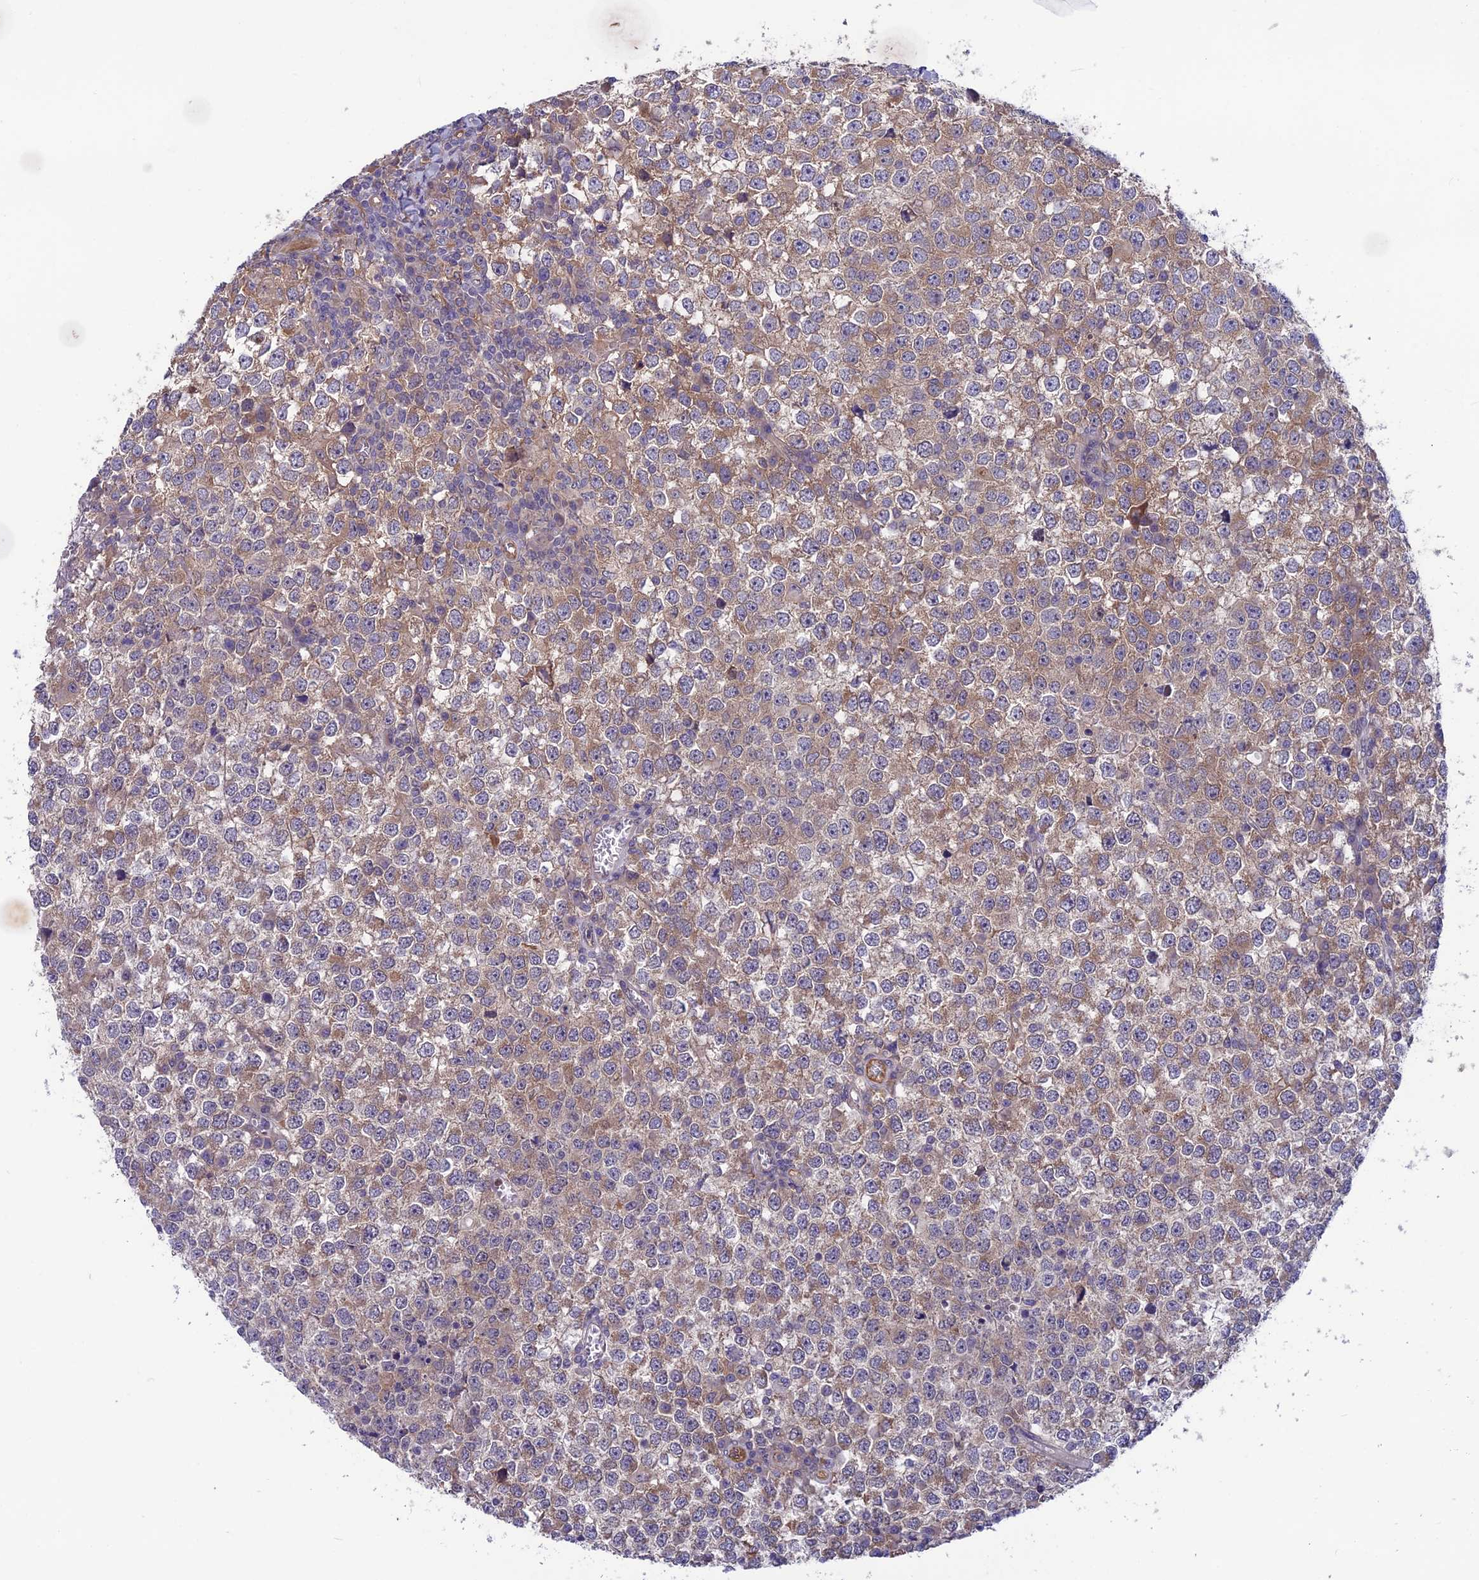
{"staining": {"intensity": "moderate", "quantity": ">75%", "location": "cytoplasmic/membranous"}, "tissue": "testis cancer", "cell_type": "Tumor cells", "image_type": "cancer", "snomed": [{"axis": "morphology", "description": "Seminoma, NOS"}, {"axis": "topography", "description": "Testis"}], "caption": "This photomicrograph demonstrates immunohistochemistry staining of human seminoma (testis), with medium moderate cytoplasmic/membranous staining in about >75% of tumor cells.", "gene": "MAST2", "patient": {"sex": "male", "age": 65}}